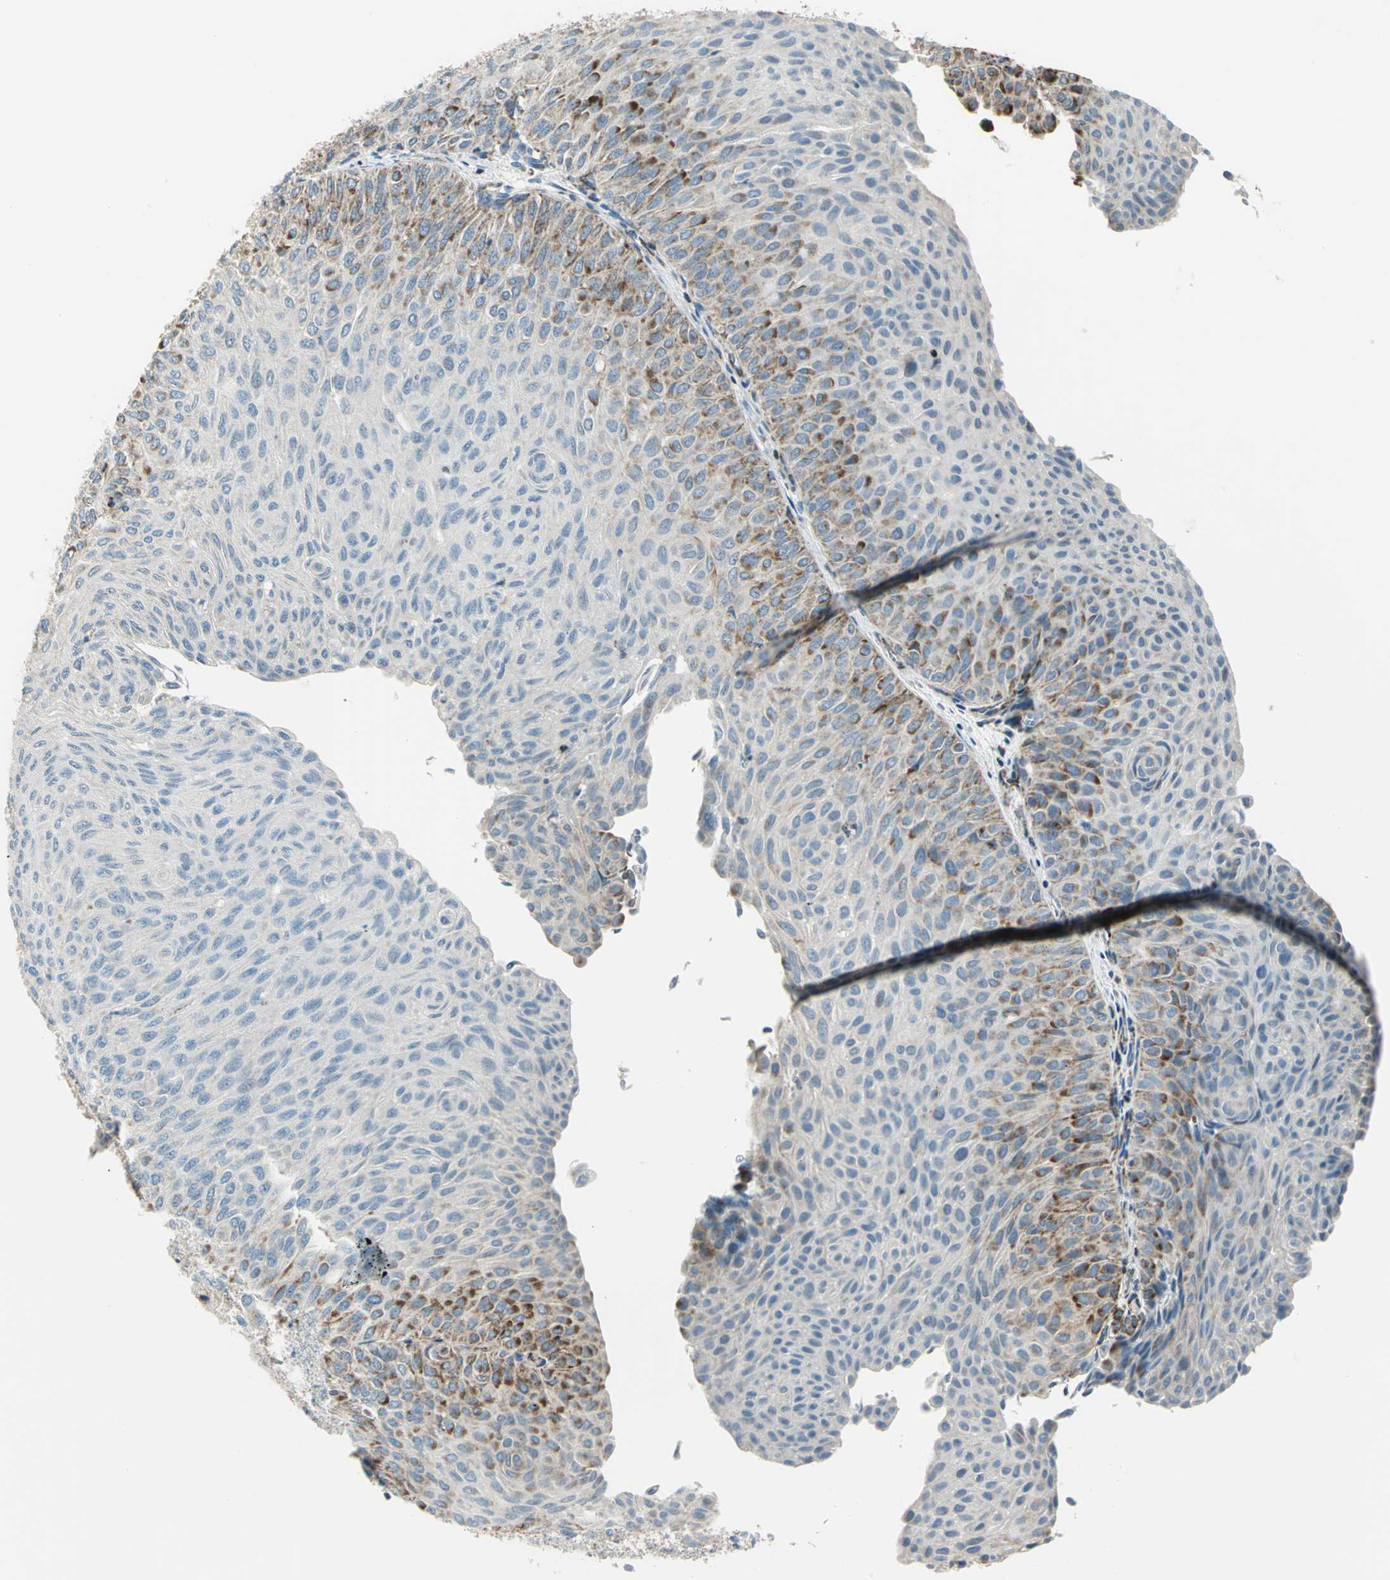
{"staining": {"intensity": "moderate", "quantity": "25%-75%", "location": "cytoplasmic/membranous"}, "tissue": "urothelial cancer", "cell_type": "Tumor cells", "image_type": "cancer", "snomed": [{"axis": "morphology", "description": "Urothelial carcinoma, Low grade"}, {"axis": "topography", "description": "Urinary bladder"}], "caption": "High-power microscopy captured an immunohistochemistry (IHC) micrograph of urothelial carcinoma (low-grade), revealing moderate cytoplasmic/membranous staining in approximately 25%-75% of tumor cells. Nuclei are stained in blue.", "gene": "ACADM", "patient": {"sex": "male", "age": 78}}